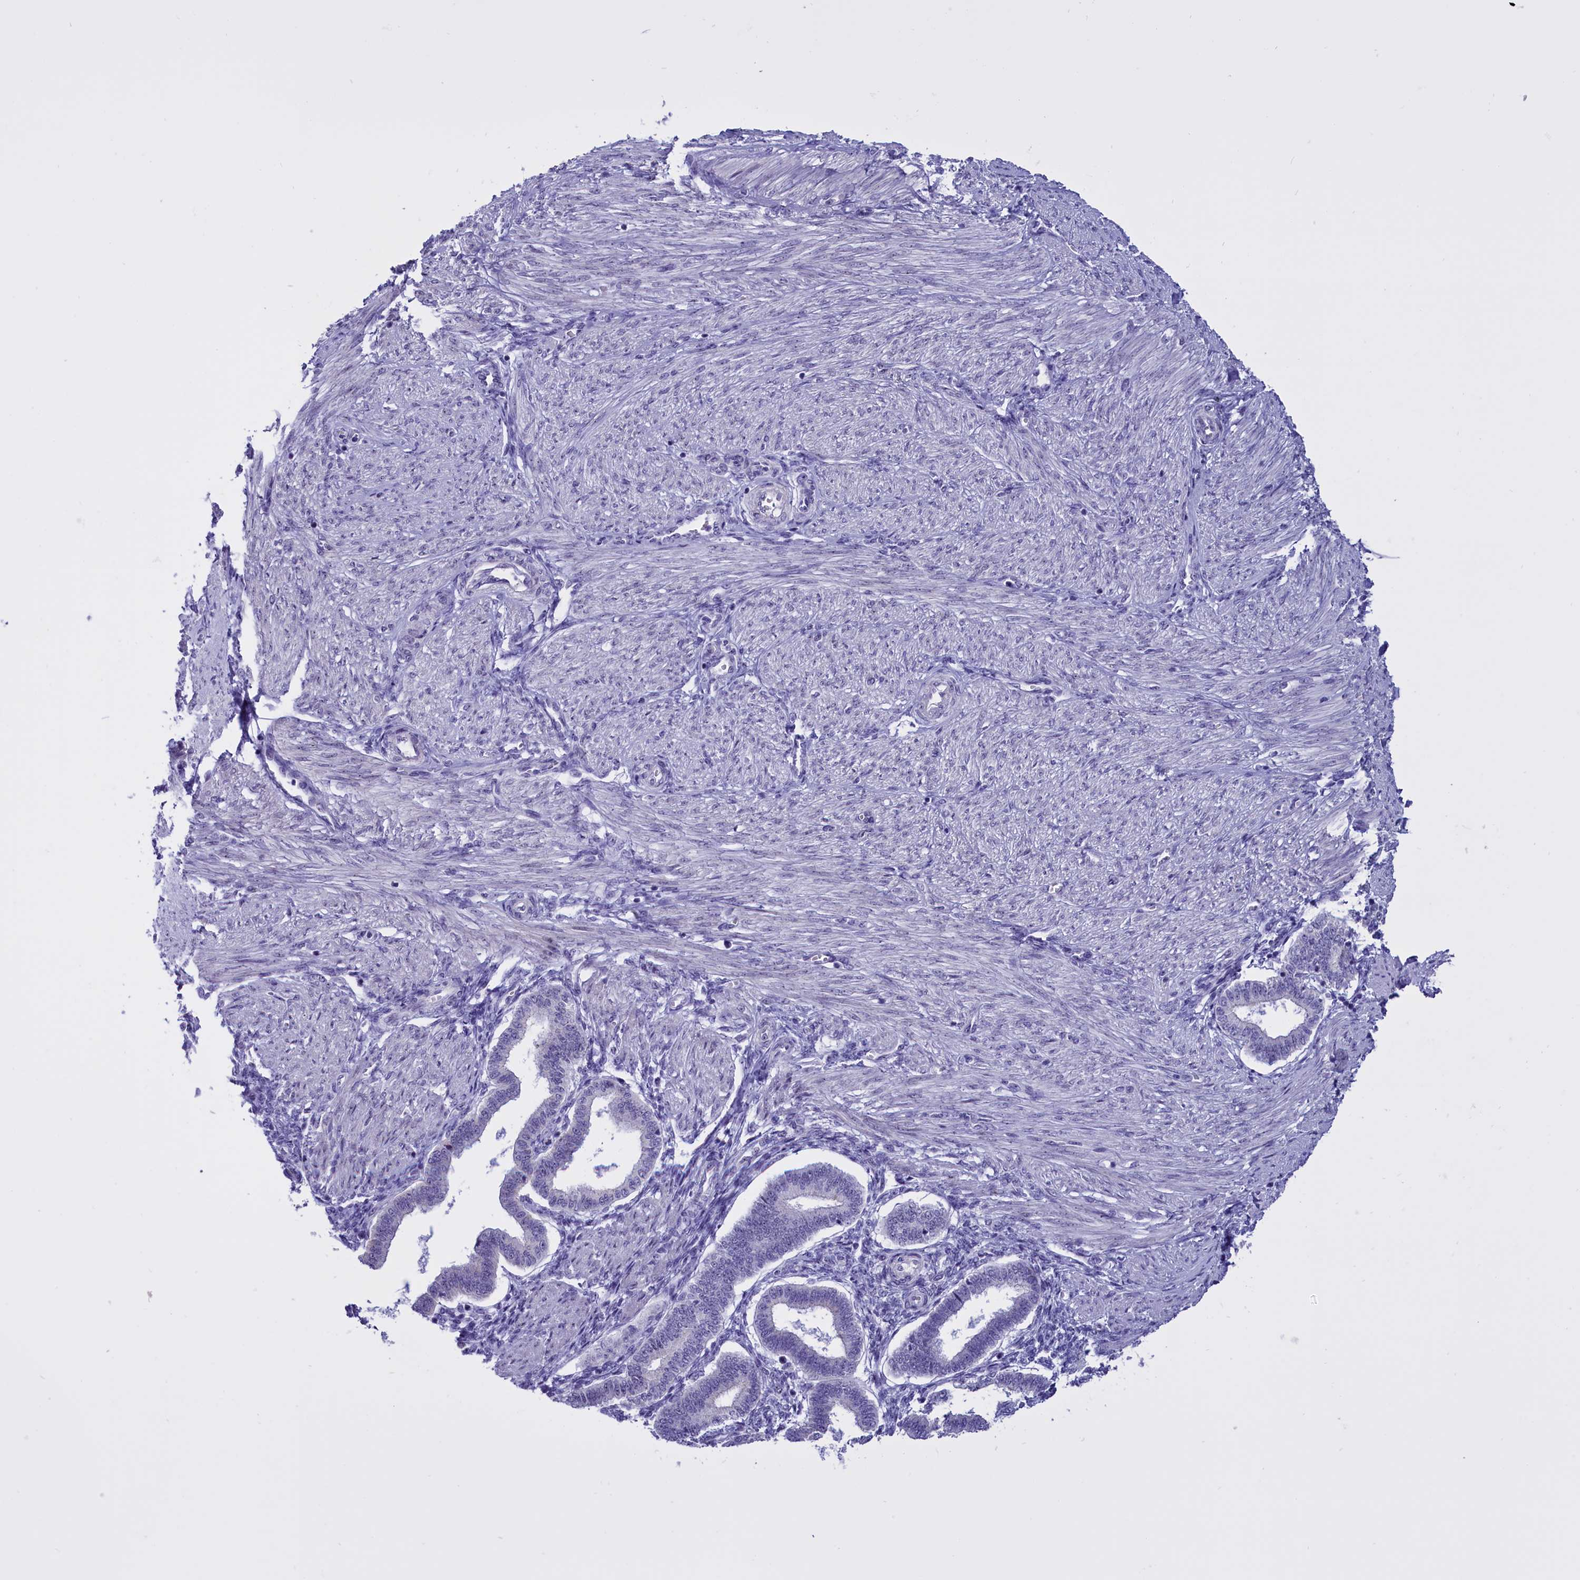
{"staining": {"intensity": "negative", "quantity": "none", "location": "none"}, "tissue": "endometrium", "cell_type": "Cells in endometrial stroma", "image_type": "normal", "snomed": [{"axis": "morphology", "description": "Normal tissue, NOS"}, {"axis": "topography", "description": "Endometrium"}], "caption": "Endometrium stained for a protein using immunohistochemistry shows no staining cells in endometrial stroma.", "gene": "TBL3", "patient": {"sex": "female", "age": 24}}